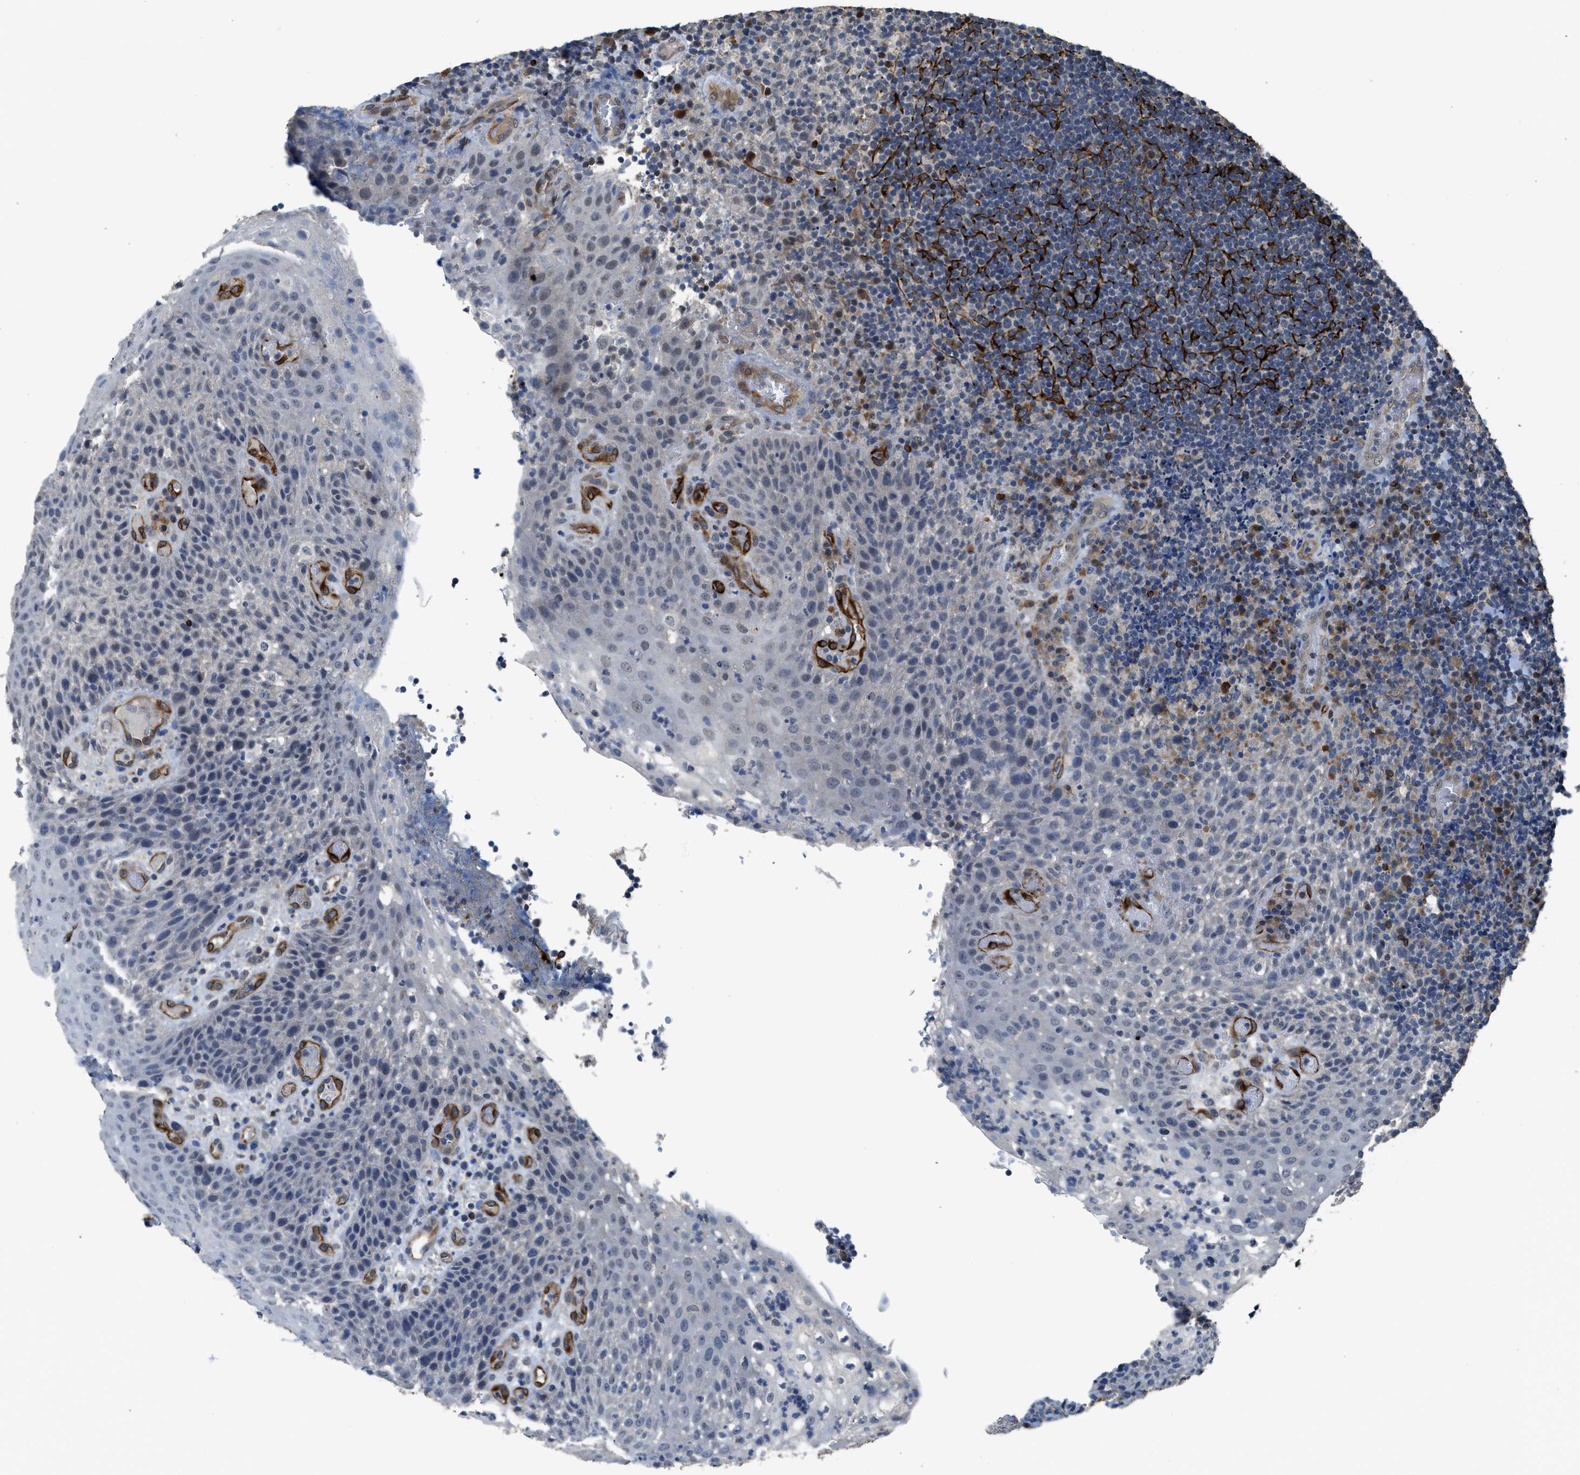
{"staining": {"intensity": "negative", "quantity": "none", "location": "none"}, "tissue": "lymphoma", "cell_type": "Tumor cells", "image_type": "cancer", "snomed": [{"axis": "morphology", "description": "Malignant lymphoma, non-Hodgkin's type, High grade"}, {"axis": "topography", "description": "Tonsil"}], "caption": "The photomicrograph shows no significant staining in tumor cells of lymphoma.", "gene": "SYNM", "patient": {"sex": "female", "age": 36}}